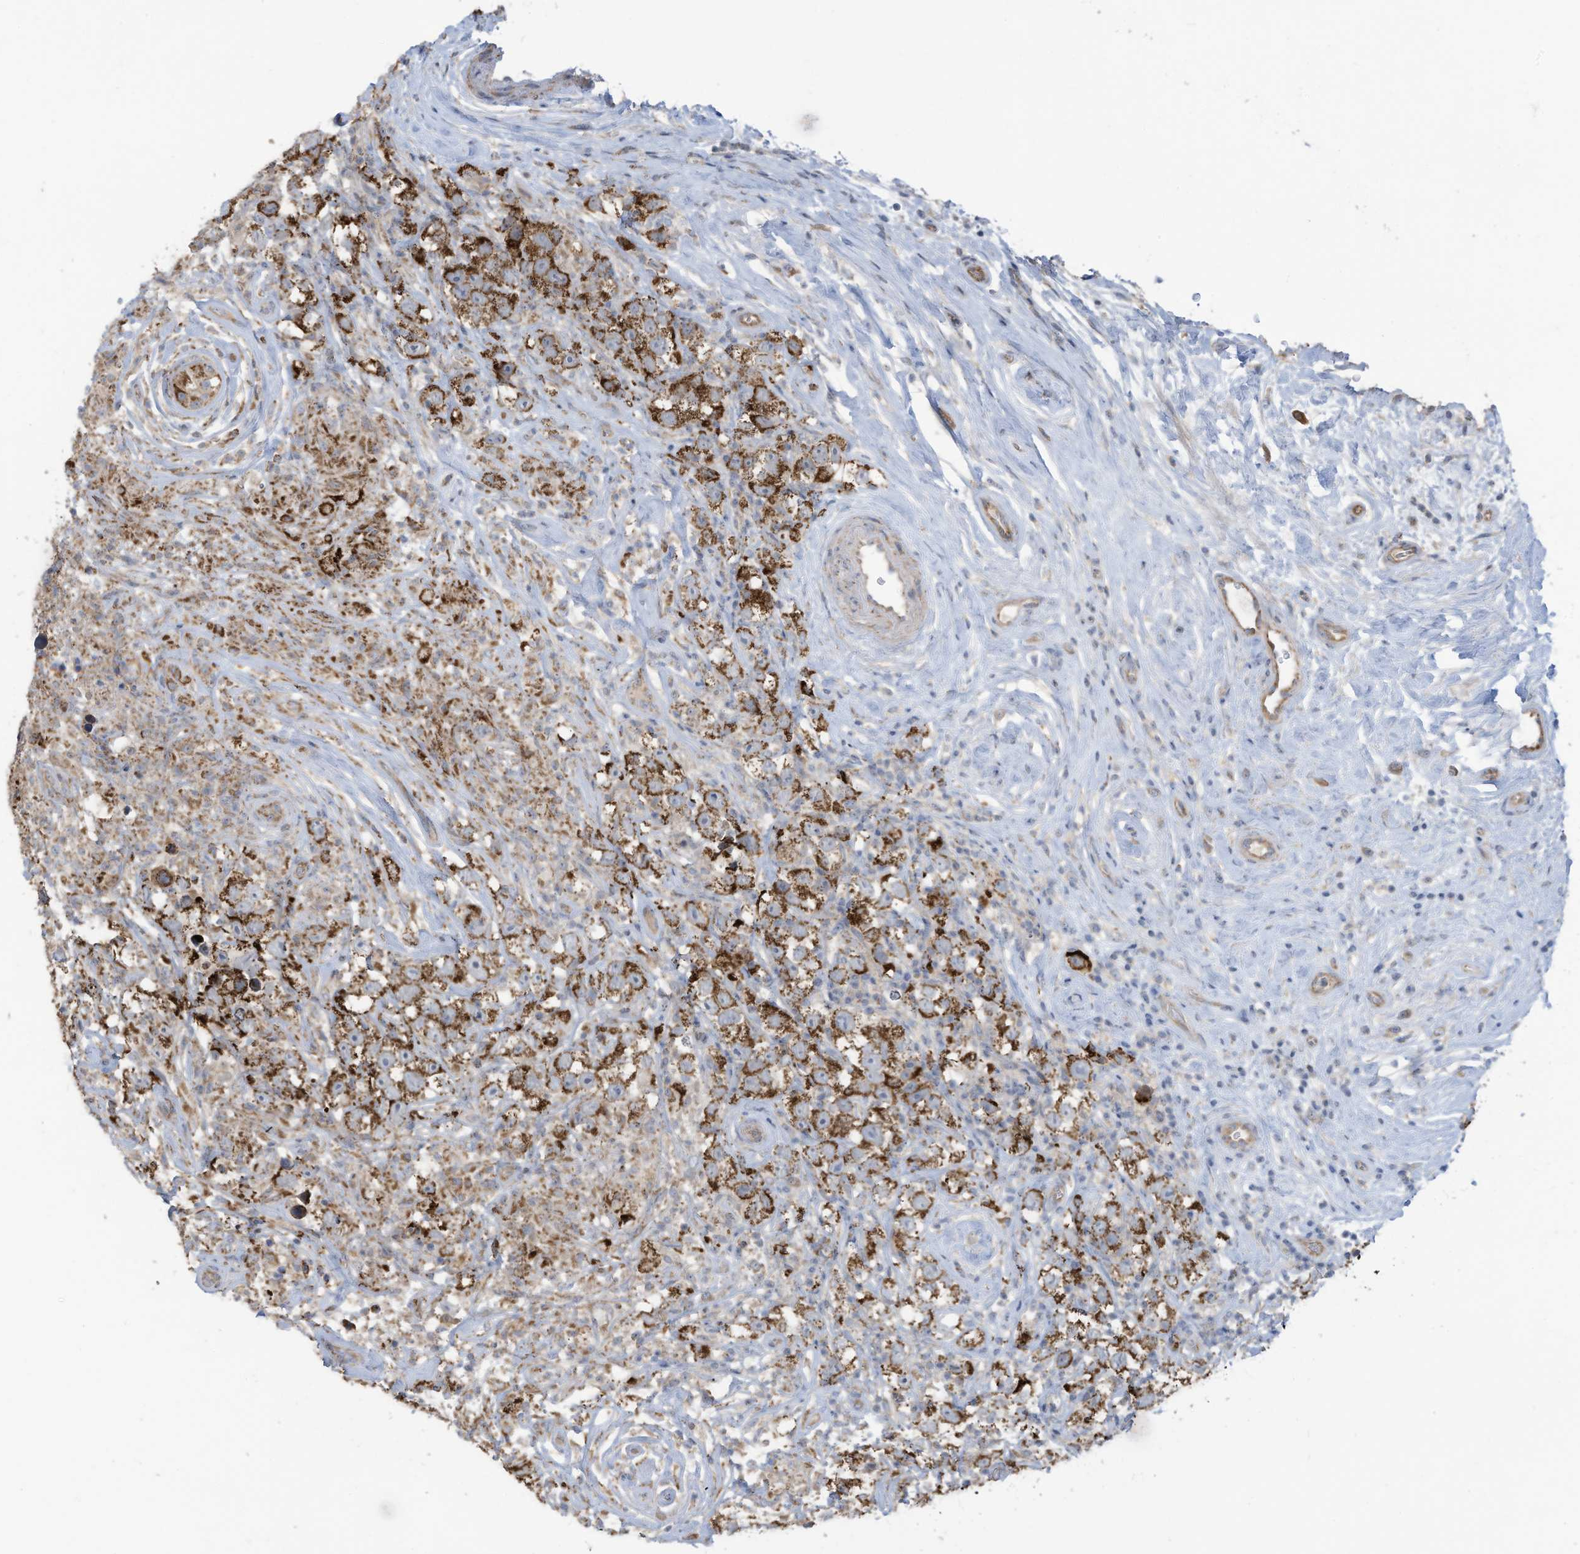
{"staining": {"intensity": "strong", "quantity": ">75%", "location": "cytoplasmic/membranous"}, "tissue": "testis cancer", "cell_type": "Tumor cells", "image_type": "cancer", "snomed": [{"axis": "morphology", "description": "Seminoma, NOS"}, {"axis": "topography", "description": "Testis"}], "caption": "DAB immunohistochemical staining of testis cancer shows strong cytoplasmic/membranous protein expression in approximately >75% of tumor cells.", "gene": "SCGB1D2", "patient": {"sex": "male", "age": 49}}